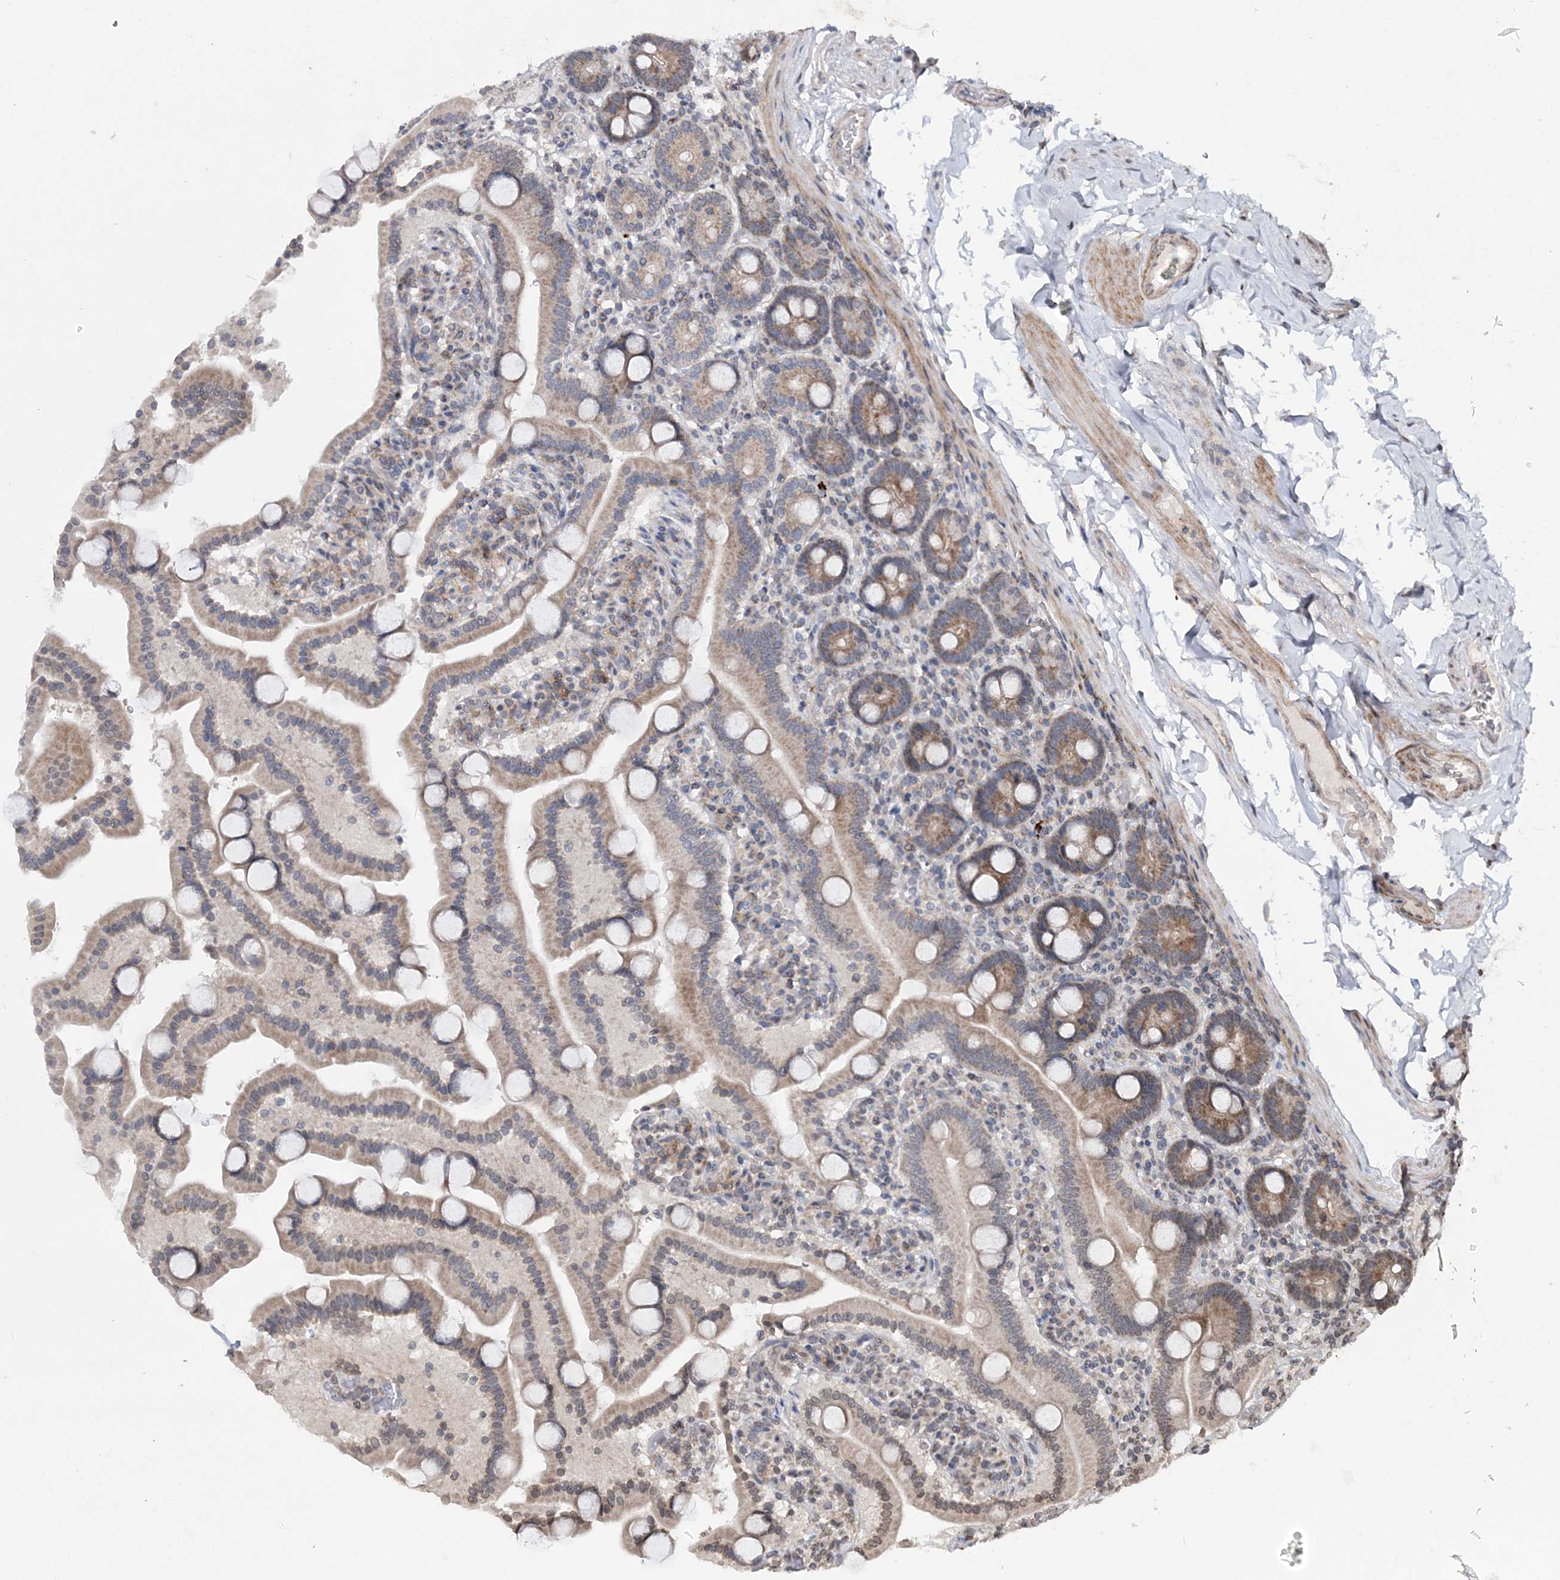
{"staining": {"intensity": "moderate", "quantity": ">75%", "location": "cytoplasmic/membranous"}, "tissue": "duodenum", "cell_type": "Glandular cells", "image_type": "normal", "snomed": [{"axis": "morphology", "description": "Normal tissue, NOS"}, {"axis": "topography", "description": "Duodenum"}], "caption": "Immunohistochemical staining of unremarkable duodenum reveals moderate cytoplasmic/membranous protein expression in approximately >75% of glandular cells.", "gene": "SOWAHB", "patient": {"sex": "male", "age": 55}}